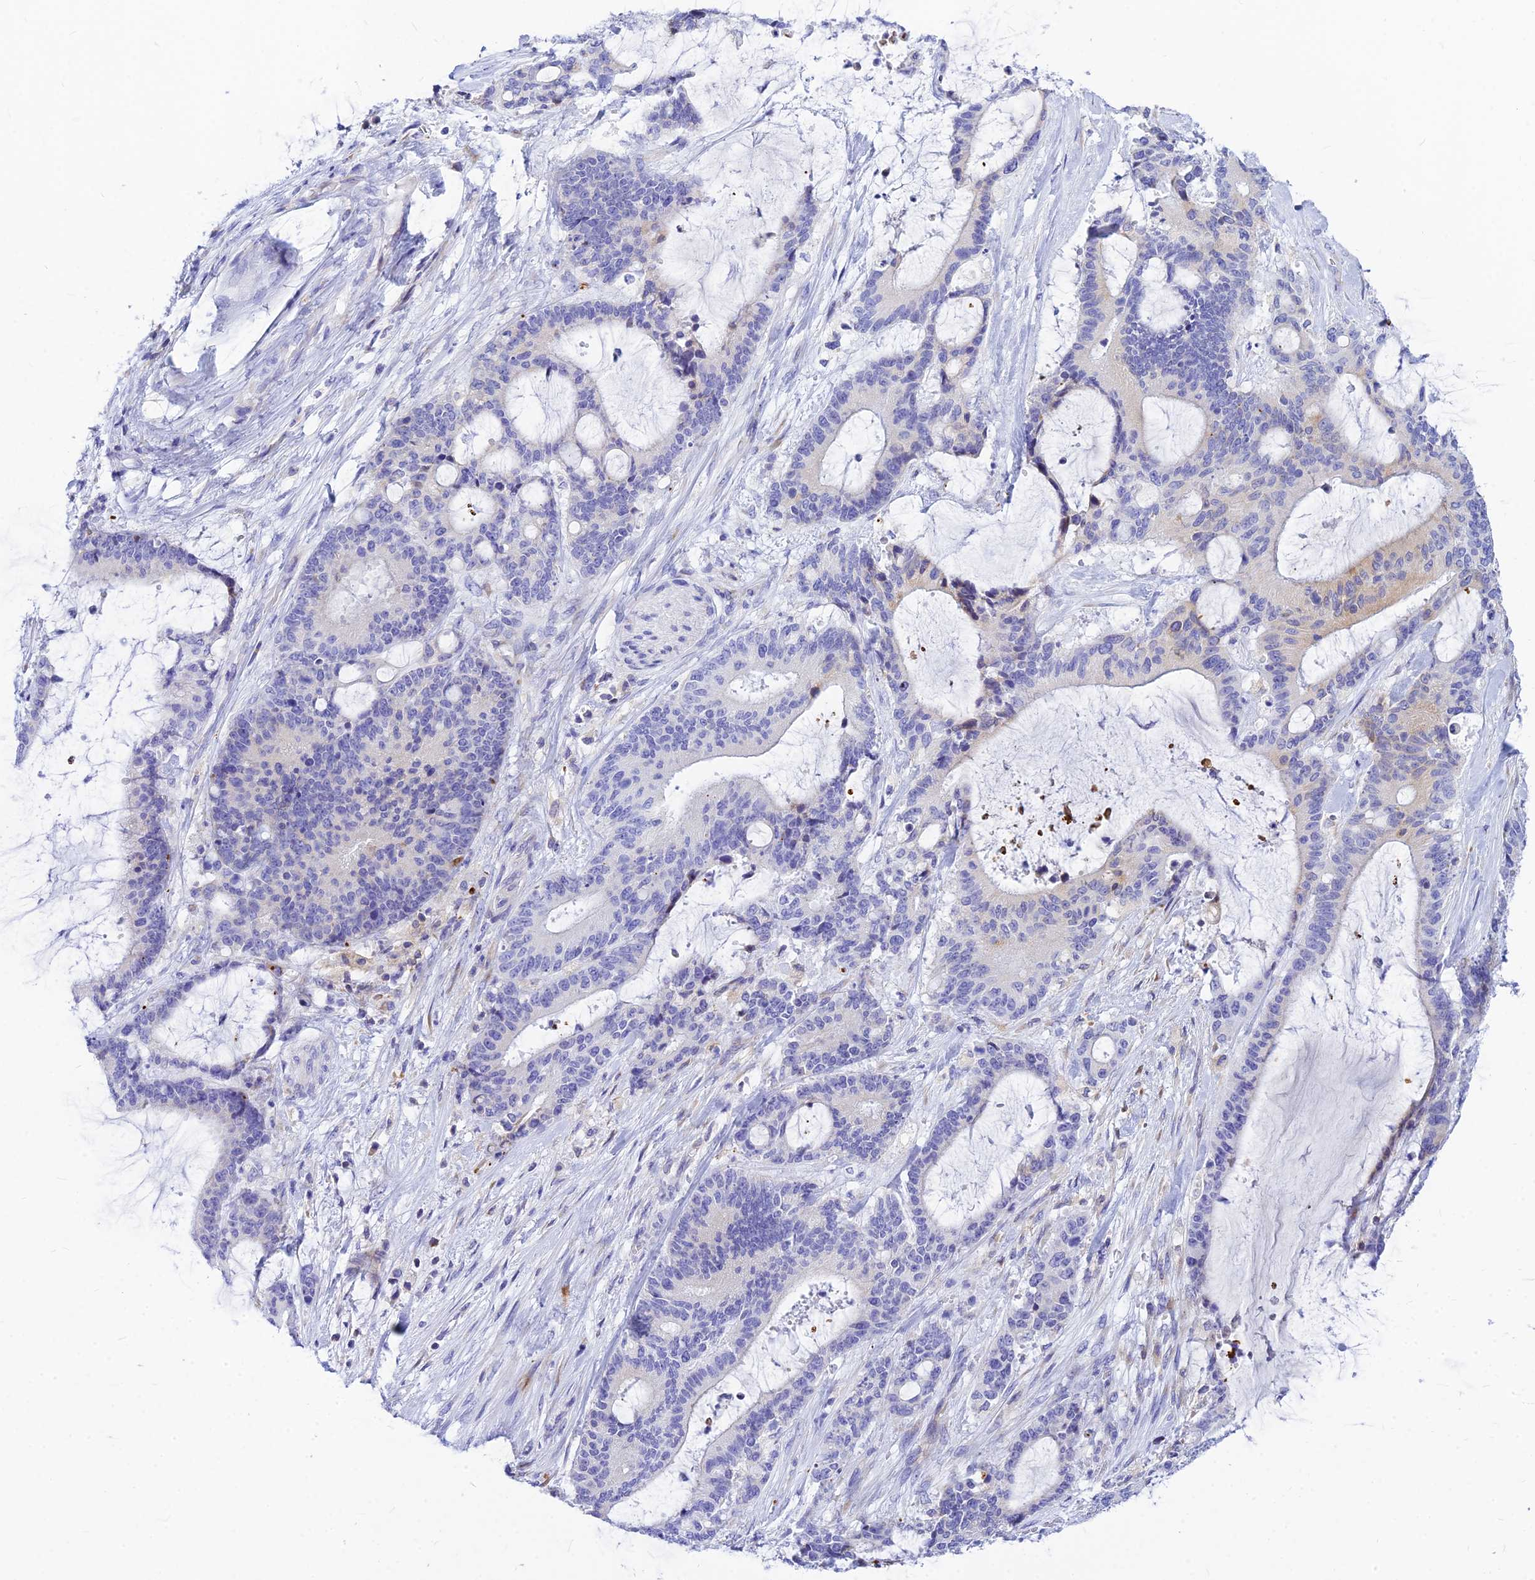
{"staining": {"intensity": "negative", "quantity": "none", "location": "none"}, "tissue": "liver cancer", "cell_type": "Tumor cells", "image_type": "cancer", "snomed": [{"axis": "morphology", "description": "Normal tissue, NOS"}, {"axis": "morphology", "description": "Cholangiocarcinoma"}, {"axis": "topography", "description": "Liver"}, {"axis": "topography", "description": "Peripheral nerve tissue"}], "caption": "DAB immunohistochemical staining of cholangiocarcinoma (liver) exhibits no significant positivity in tumor cells. (DAB IHC visualized using brightfield microscopy, high magnification).", "gene": "CNOT6", "patient": {"sex": "female", "age": 73}}